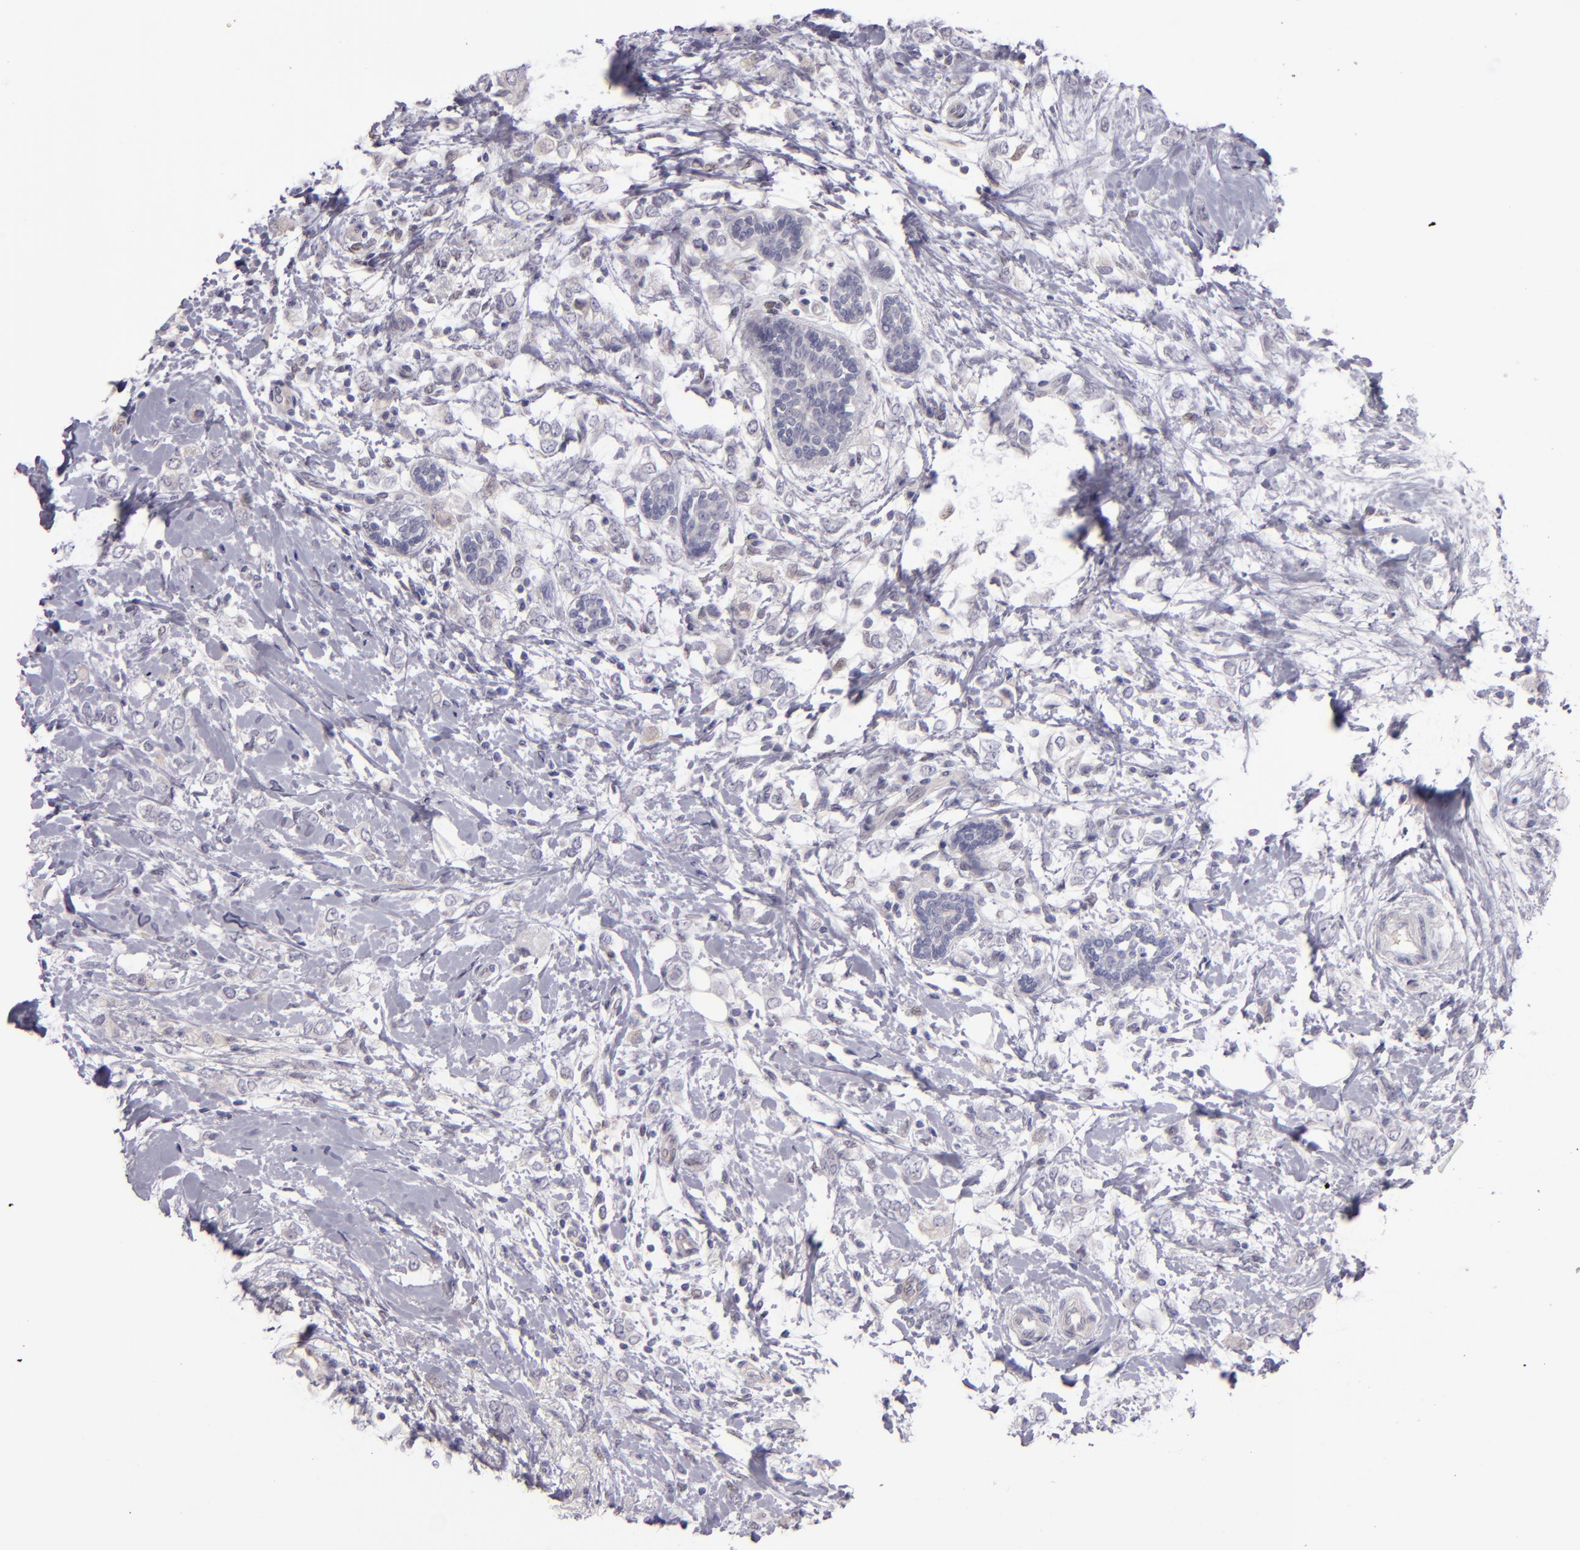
{"staining": {"intensity": "negative", "quantity": "none", "location": "none"}, "tissue": "breast cancer", "cell_type": "Tumor cells", "image_type": "cancer", "snomed": [{"axis": "morphology", "description": "Normal tissue, NOS"}, {"axis": "morphology", "description": "Lobular carcinoma"}, {"axis": "topography", "description": "Breast"}], "caption": "This is a histopathology image of immunohistochemistry (IHC) staining of breast cancer, which shows no staining in tumor cells.", "gene": "SNCB", "patient": {"sex": "female", "age": 47}}